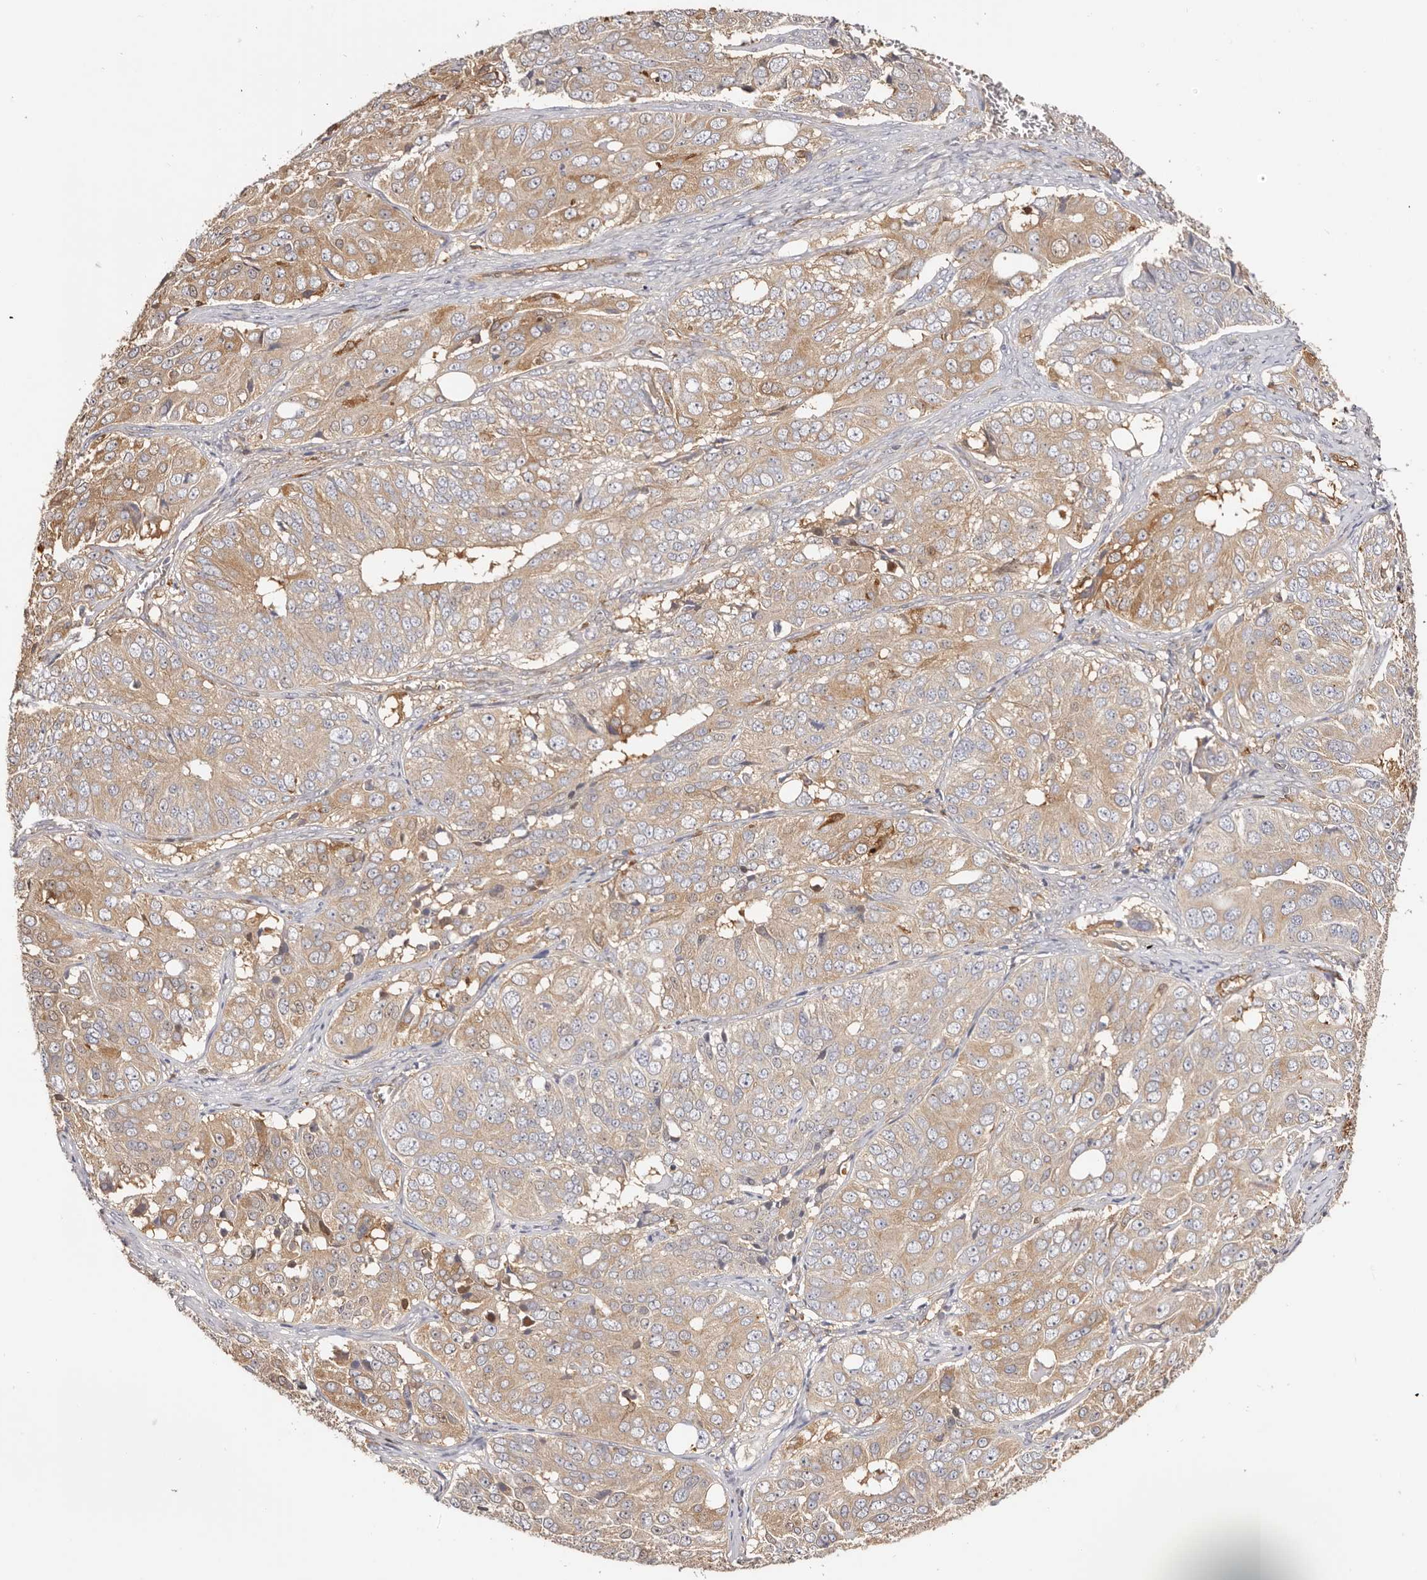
{"staining": {"intensity": "weak", "quantity": "25%-75%", "location": "cytoplasmic/membranous"}, "tissue": "ovarian cancer", "cell_type": "Tumor cells", "image_type": "cancer", "snomed": [{"axis": "morphology", "description": "Carcinoma, endometroid"}, {"axis": "topography", "description": "Ovary"}], "caption": "This is an image of IHC staining of ovarian endometroid carcinoma, which shows weak expression in the cytoplasmic/membranous of tumor cells.", "gene": "LAP3", "patient": {"sex": "female", "age": 51}}